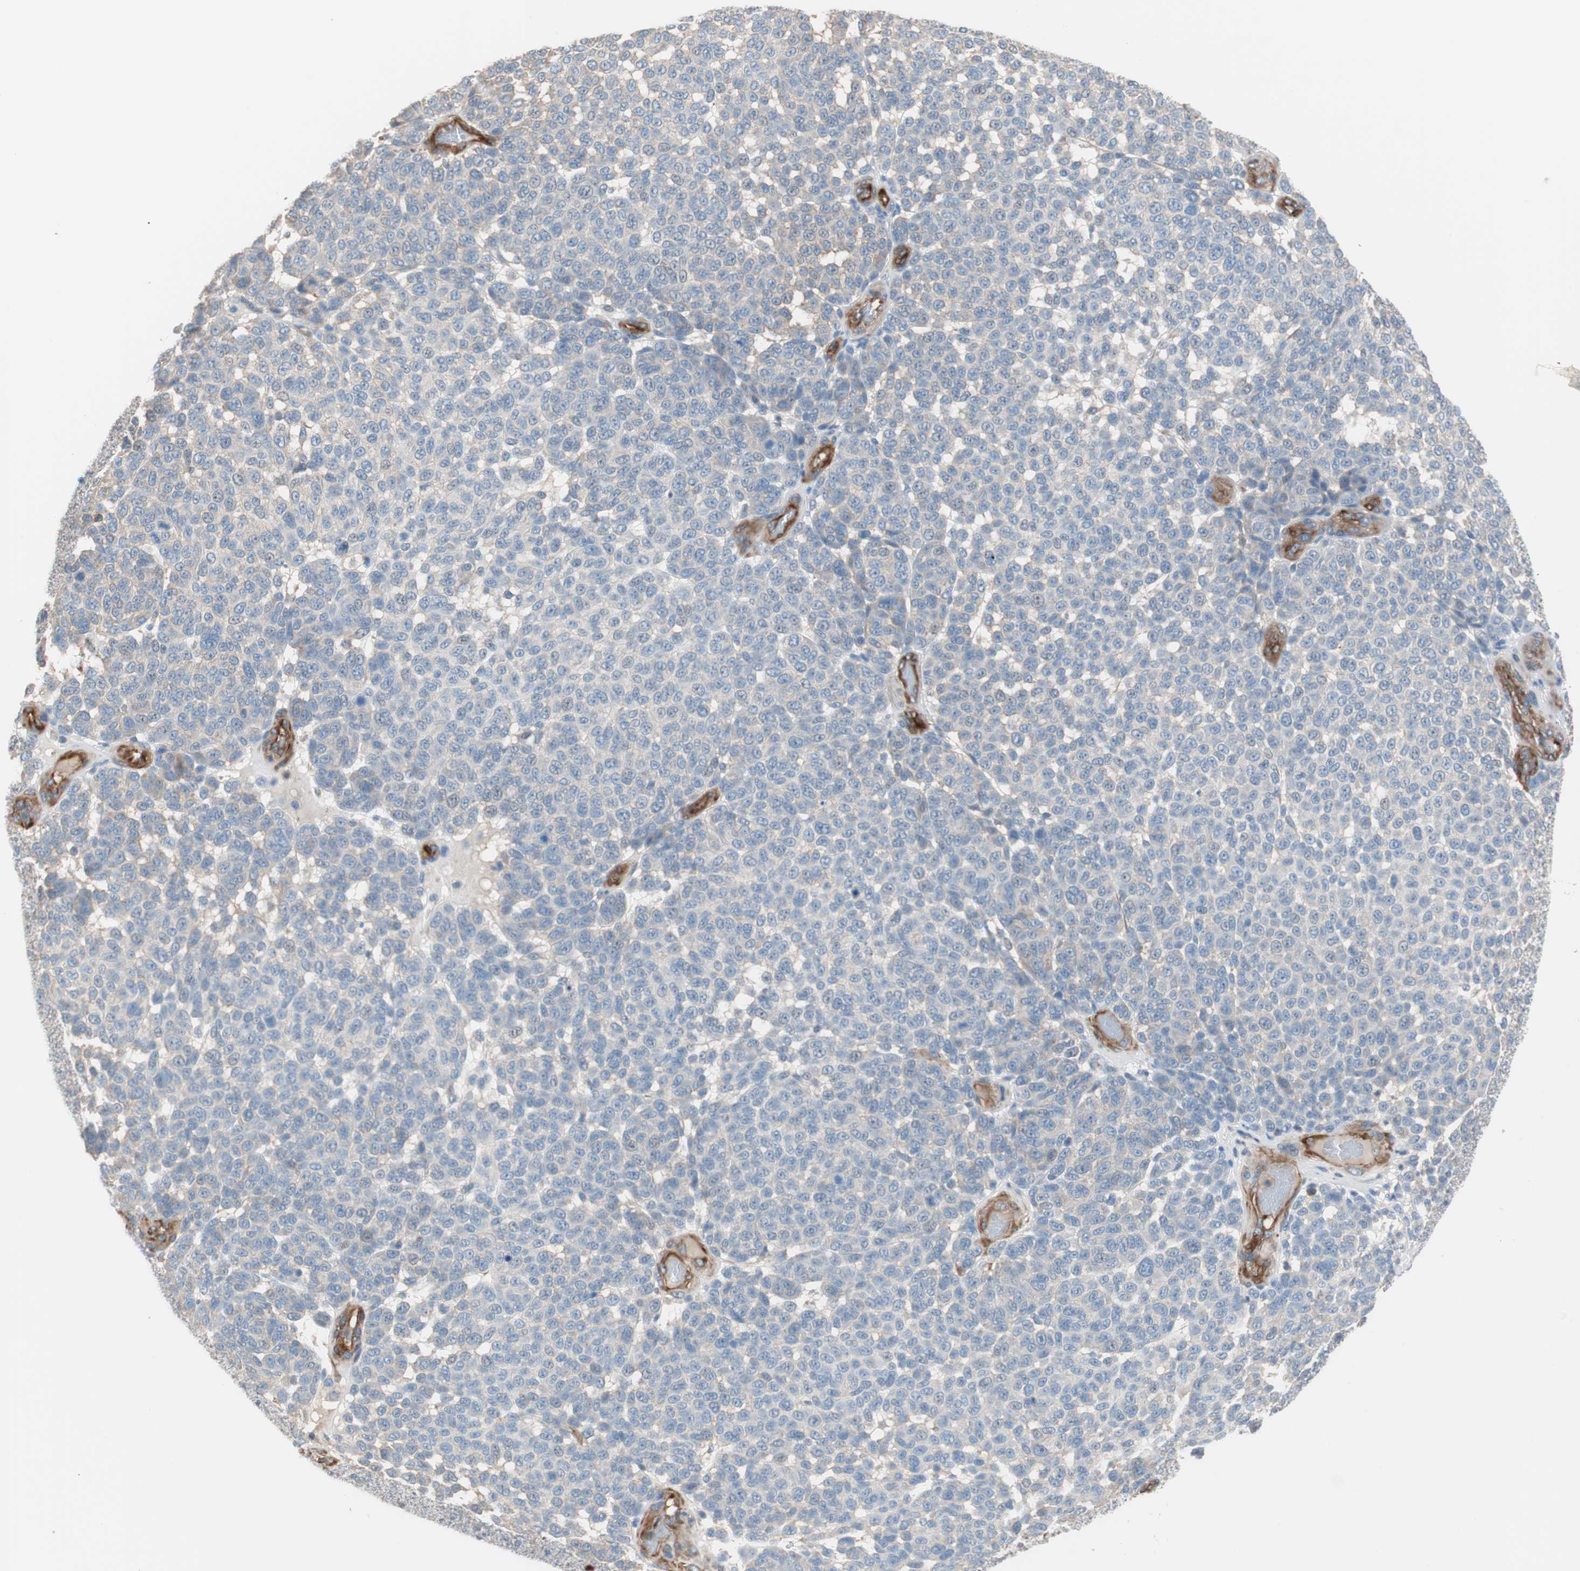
{"staining": {"intensity": "negative", "quantity": "none", "location": "none"}, "tissue": "melanoma", "cell_type": "Tumor cells", "image_type": "cancer", "snomed": [{"axis": "morphology", "description": "Malignant melanoma, NOS"}, {"axis": "topography", "description": "Skin"}], "caption": "Human melanoma stained for a protein using IHC reveals no positivity in tumor cells.", "gene": "GPR160", "patient": {"sex": "male", "age": 59}}